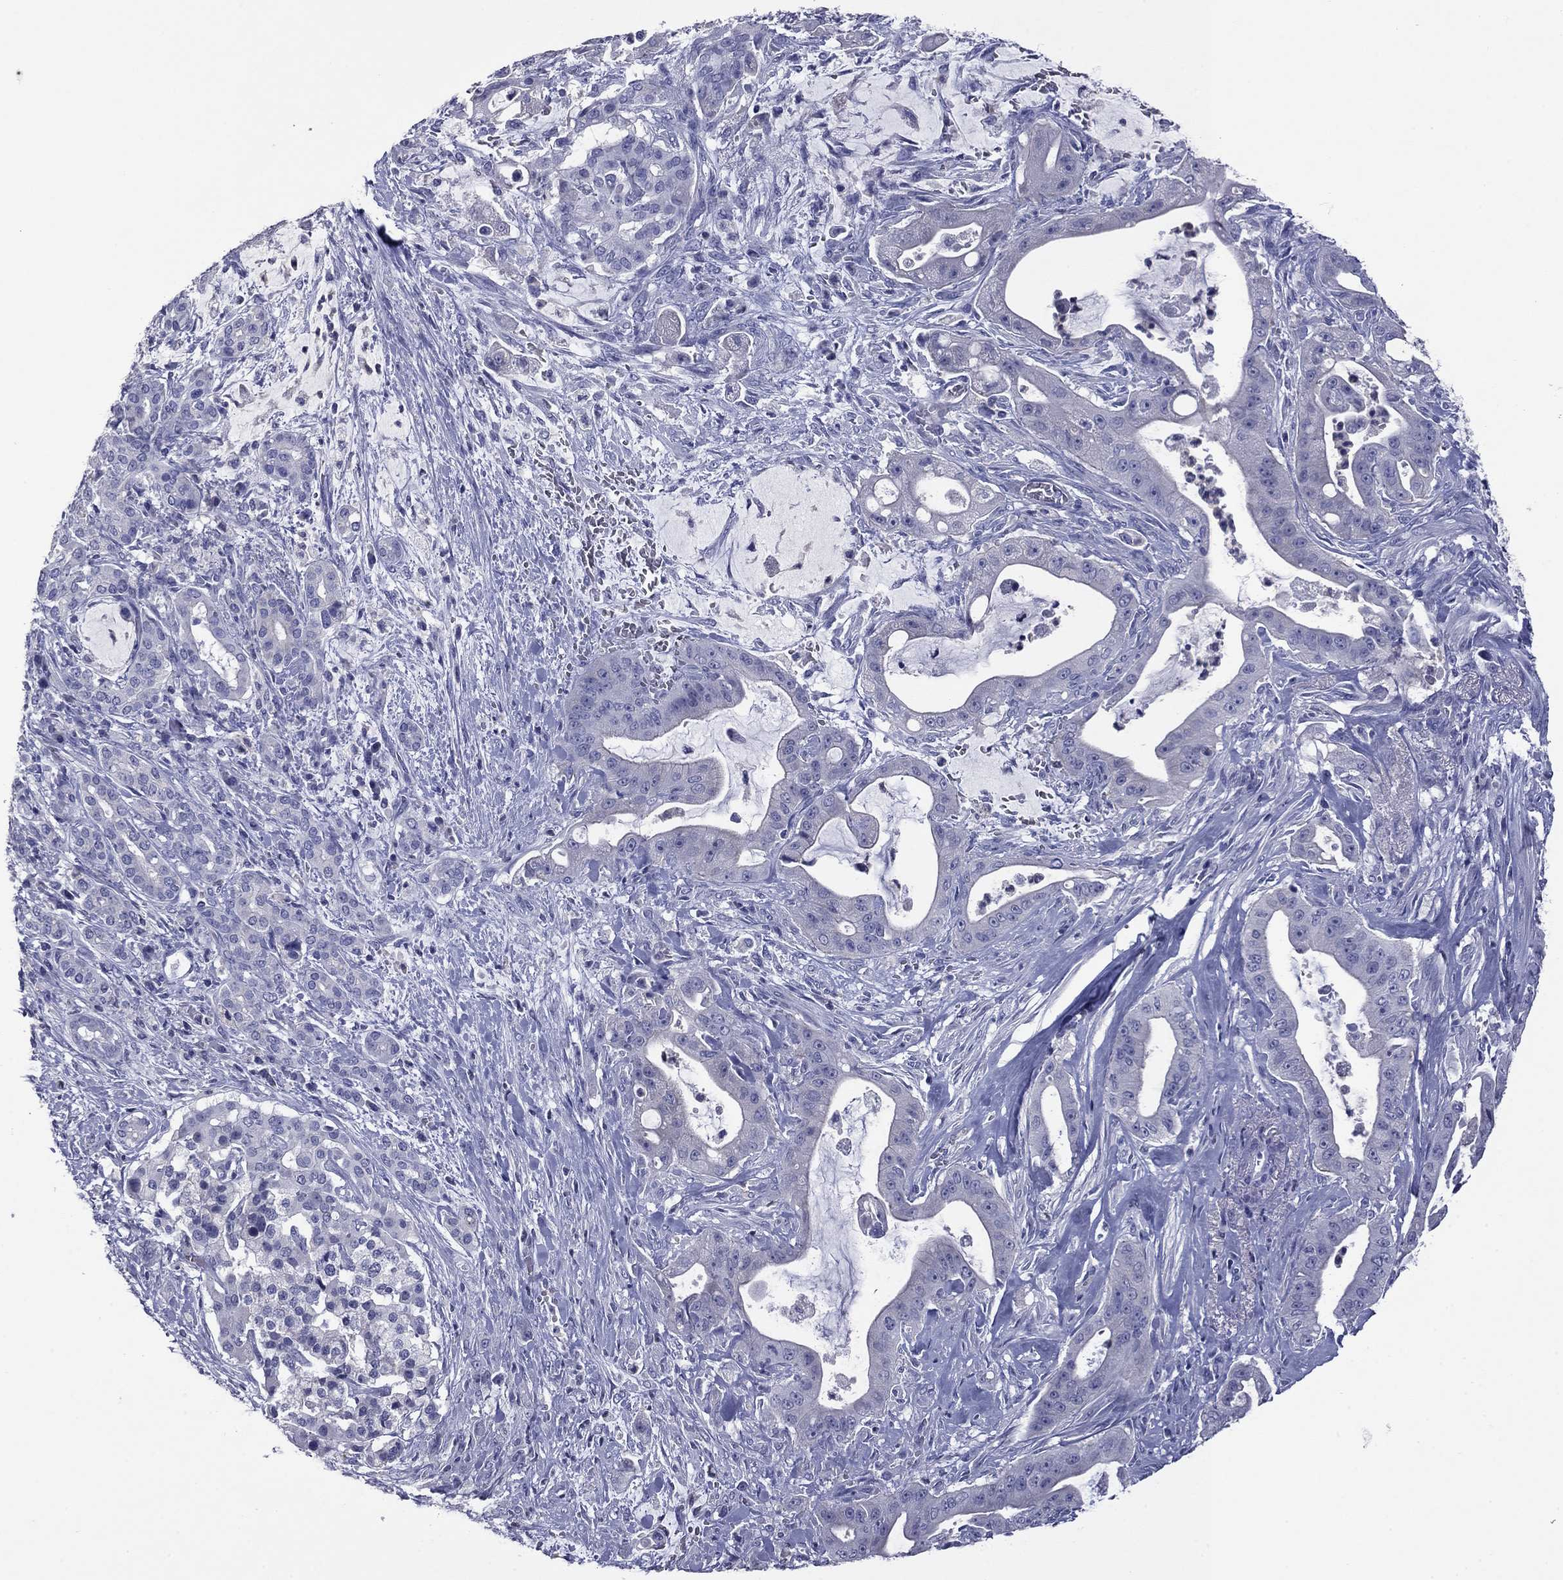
{"staining": {"intensity": "negative", "quantity": "none", "location": "none"}, "tissue": "pancreatic cancer", "cell_type": "Tumor cells", "image_type": "cancer", "snomed": [{"axis": "morphology", "description": "Normal tissue, NOS"}, {"axis": "morphology", "description": "Inflammation, NOS"}, {"axis": "morphology", "description": "Adenocarcinoma, NOS"}, {"axis": "topography", "description": "Pancreas"}], "caption": "The immunohistochemistry histopathology image has no significant positivity in tumor cells of adenocarcinoma (pancreatic) tissue.", "gene": "CFAP119", "patient": {"sex": "male", "age": 57}}